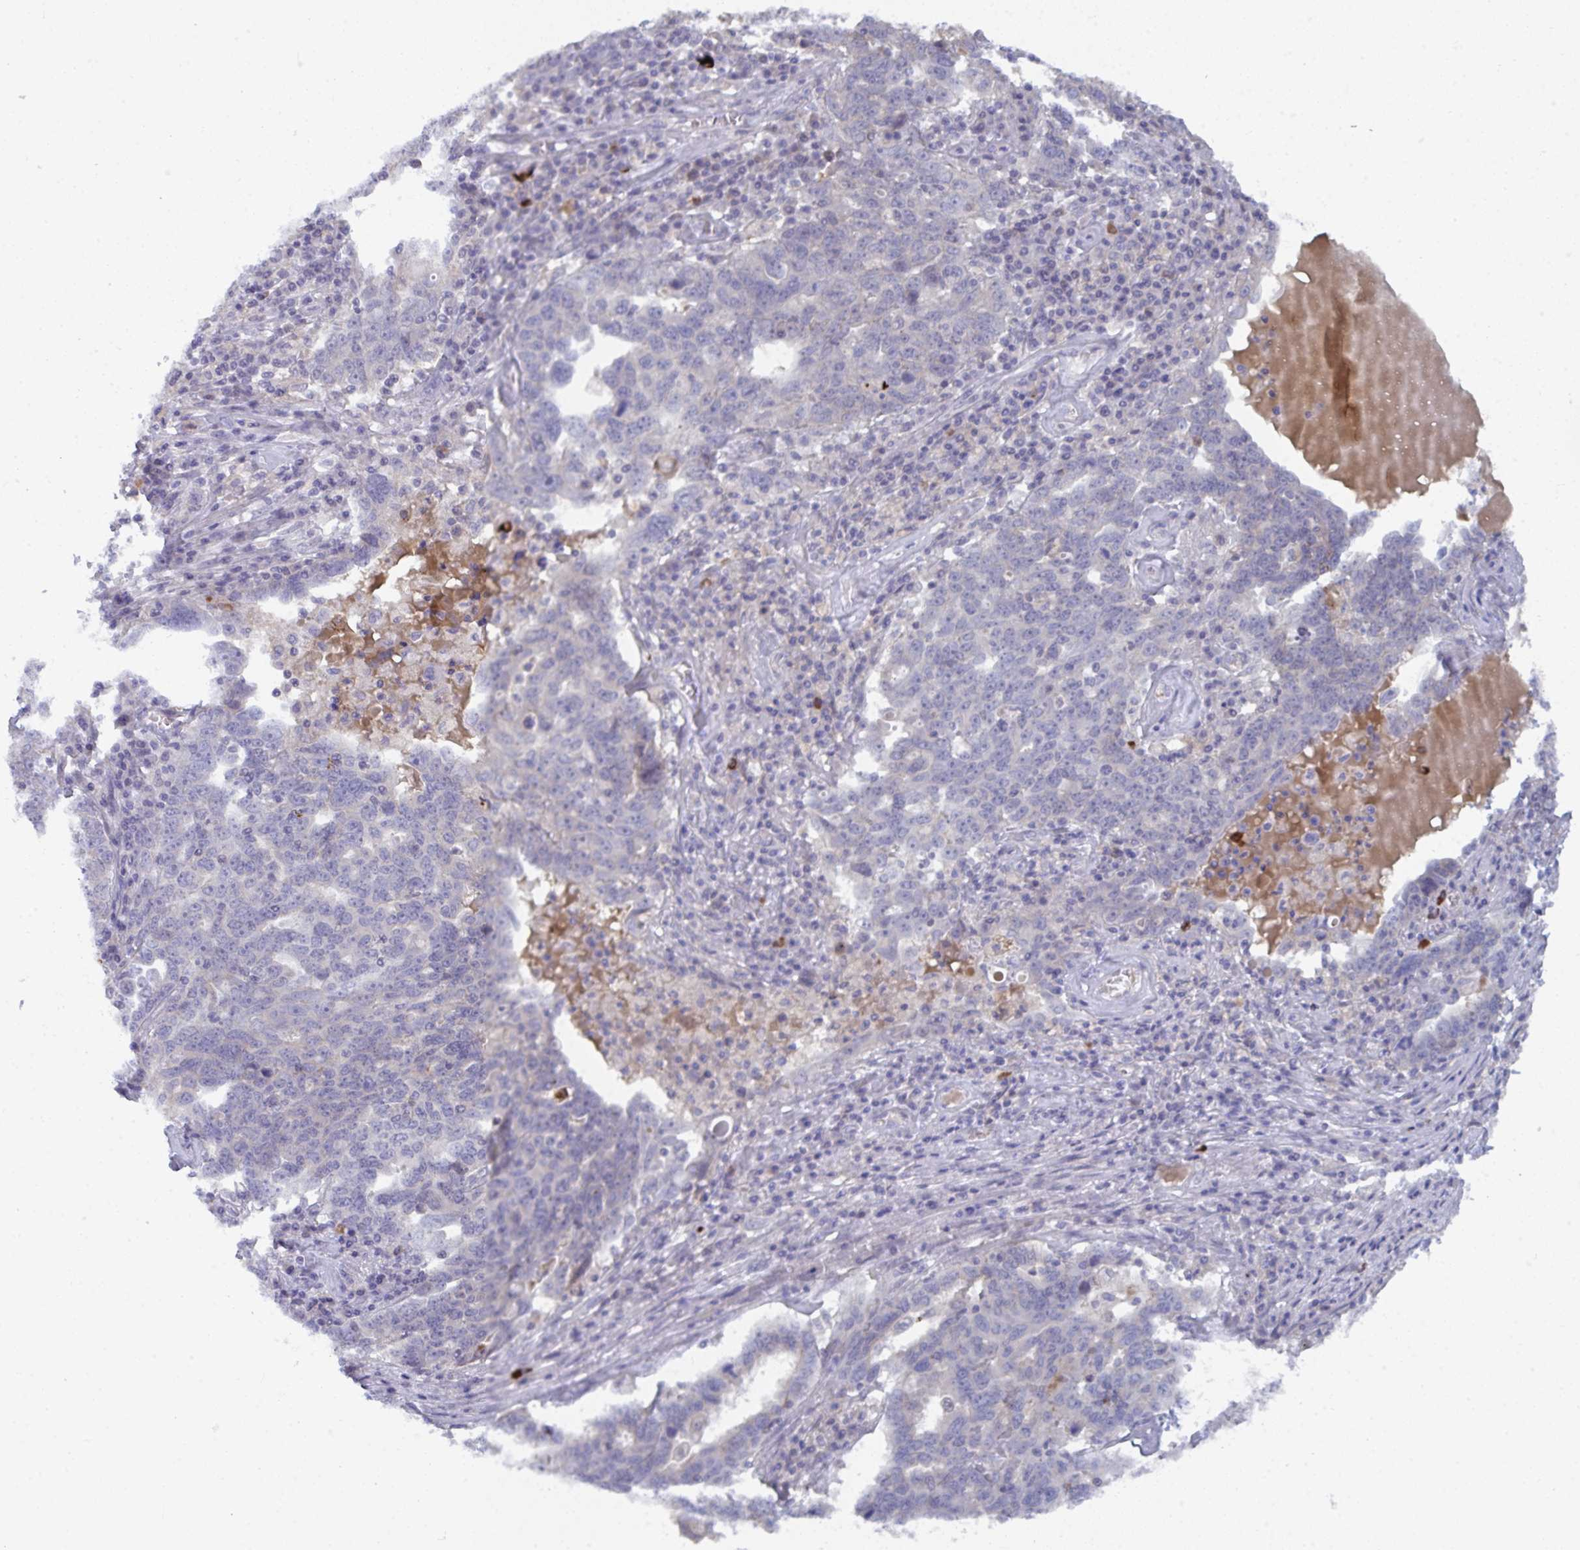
{"staining": {"intensity": "negative", "quantity": "none", "location": "none"}, "tissue": "ovarian cancer", "cell_type": "Tumor cells", "image_type": "cancer", "snomed": [{"axis": "morphology", "description": "Carcinoma, endometroid"}, {"axis": "topography", "description": "Ovary"}], "caption": "Tumor cells are negative for brown protein staining in ovarian endometroid carcinoma.", "gene": "KCNK5", "patient": {"sex": "female", "age": 62}}